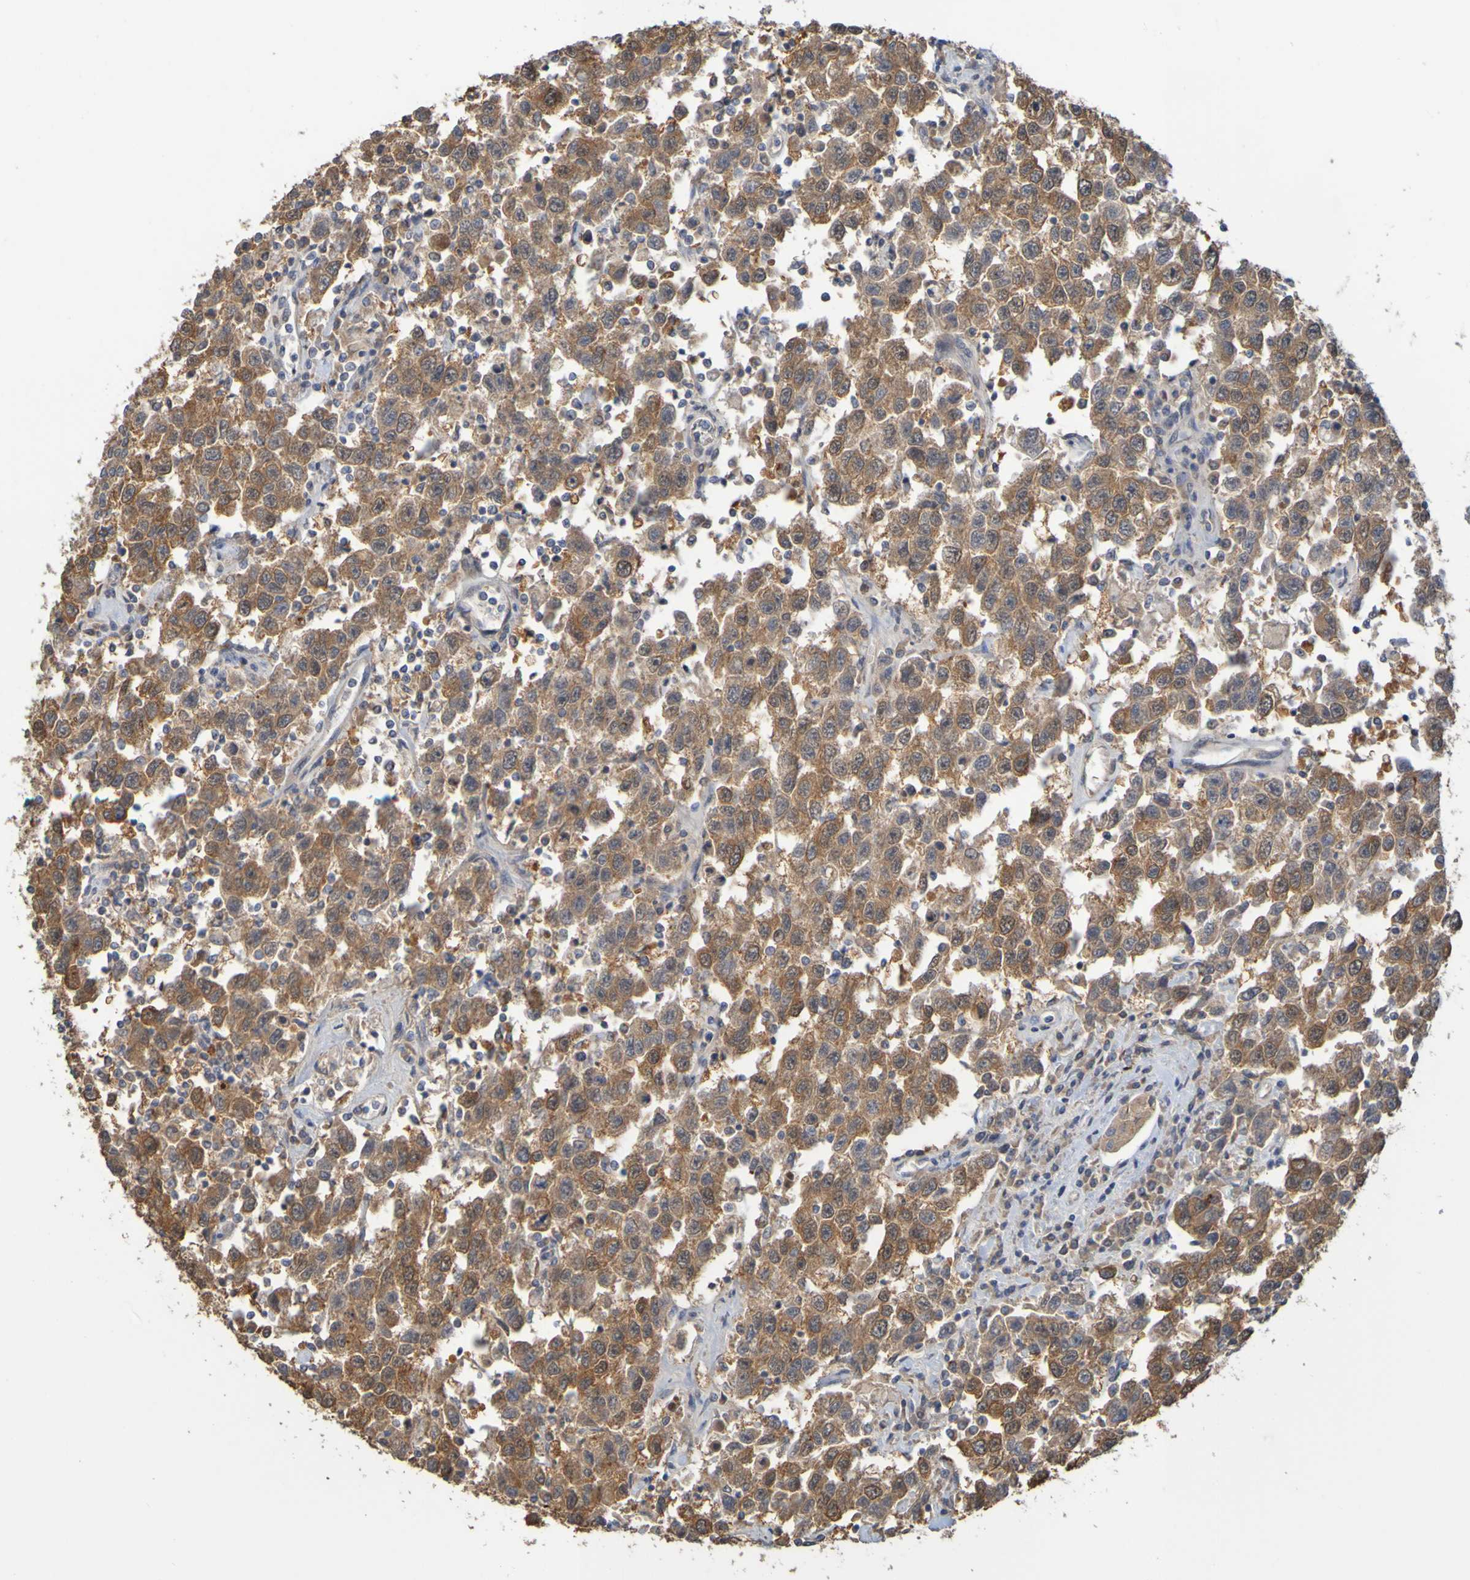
{"staining": {"intensity": "moderate", "quantity": ">75%", "location": "cytoplasmic/membranous"}, "tissue": "testis cancer", "cell_type": "Tumor cells", "image_type": "cancer", "snomed": [{"axis": "morphology", "description": "Seminoma, NOS"}, {"axis": "topography", "description": "Testis"}], "caption": "Testis cancer (seminoma) stained for a protein (brown) exhibits moderate cytoplasmic/membranous positive expression in about >75% of tumor cells.", "gene": "NAV2", "patient": {"sex": "male", "age": 41}}